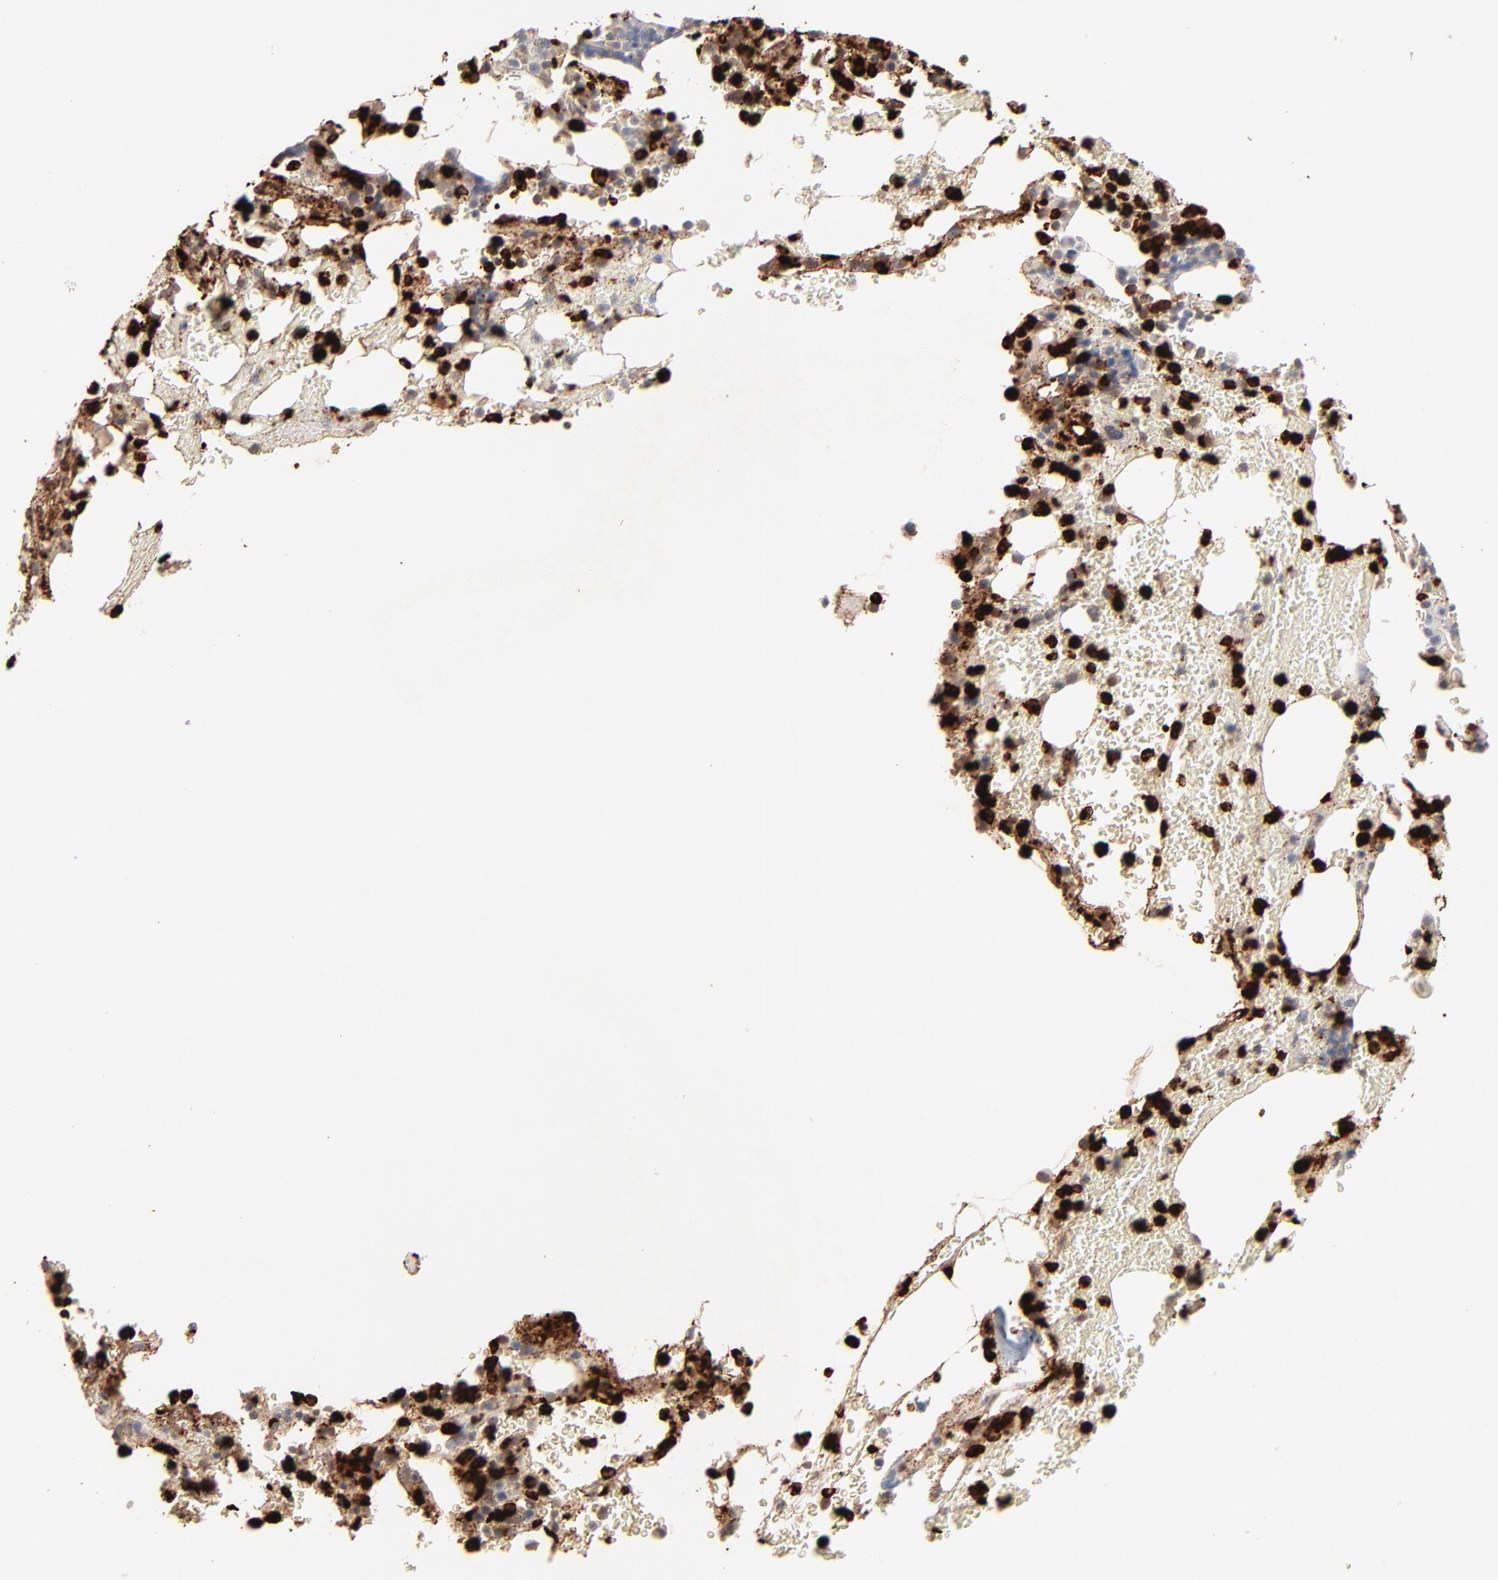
{"staining": {"intensity": "strong", "quantity": "25%-75%", "location": "cytoplasmic/membranous"}, "tissue": "bone marrow", "cell_type": "Hematopoietic cells", "image_type": "normal", "snomed": [{"axis": "morphology", "description": "Normal tissue, NOS"}, {"axis": "topography", "description": "Bone marrow"}], "caption": "Immunohistochemical staining of unremarkable human bone marrow shows high levels of strong cytoplasmic/membranous staining in about 25%-75% of hematopoietic cells. The staining was performed using DAB (3,3'-diaminobenzidine), with brown indicating positive protein expression. Nuclei are stained blue with hematoxylin.", "gene": "LCN2", "patient": {"sex": "female", "age": 73}}